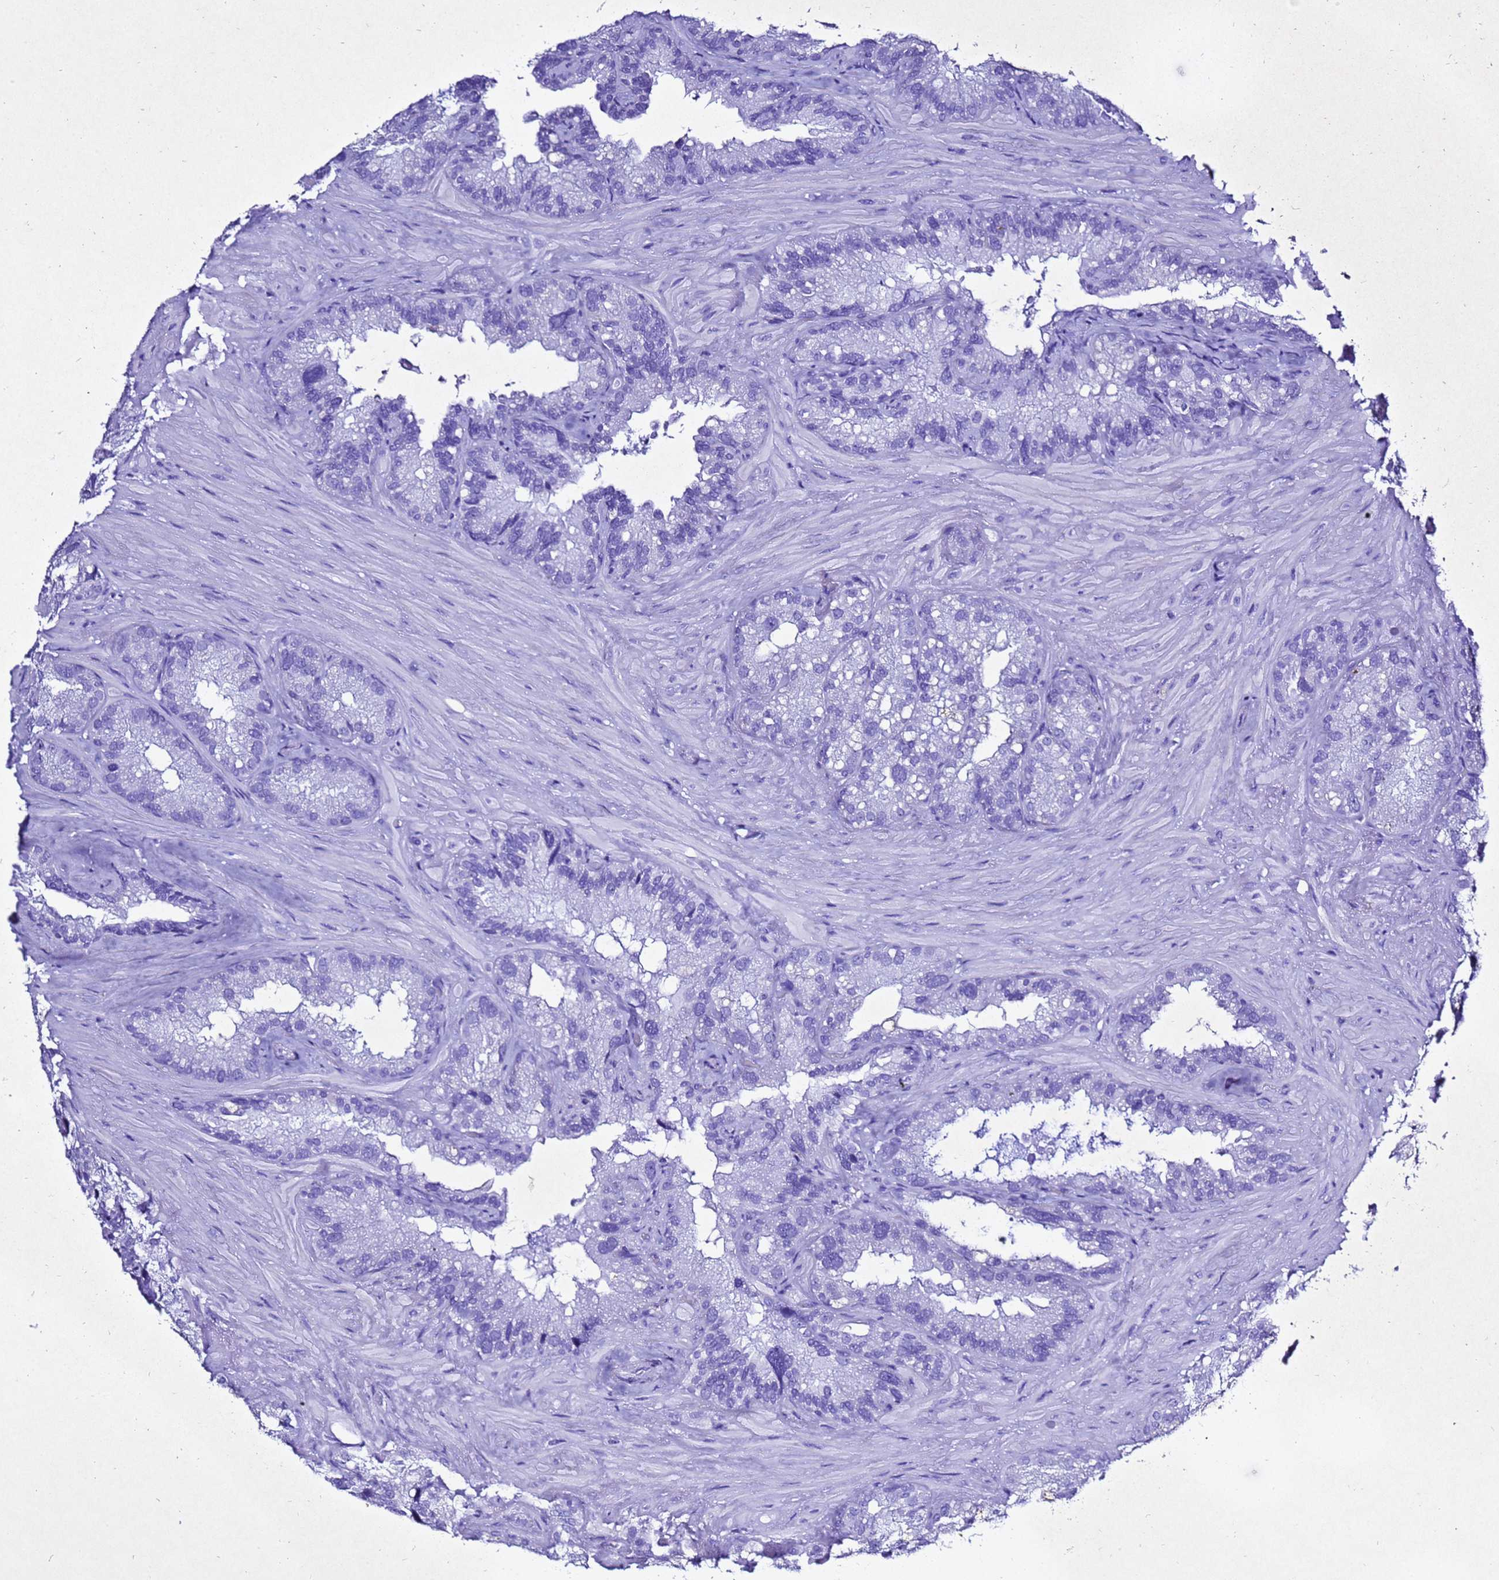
{"staining": {"intensity": "negative", "quantity": "none", "location": "none"}, "tissue": "seminal vesicle", "cell_type": "Glandular cells", "image_type": "normal", "snomed": [{"axis": "morphology", "description": "Normal tissue, NOS"}, {"axis": "topography", "description": "Prostate"}, {"axis": "topography", "description": "Seminal veicle"}], "caption": "Human seminal vesicle stained for a protein using immunohistochemistry exhibits no positivity in glandular cells.", "gene": "LIPF", "patient": {"sex": "male", "age": 68}}